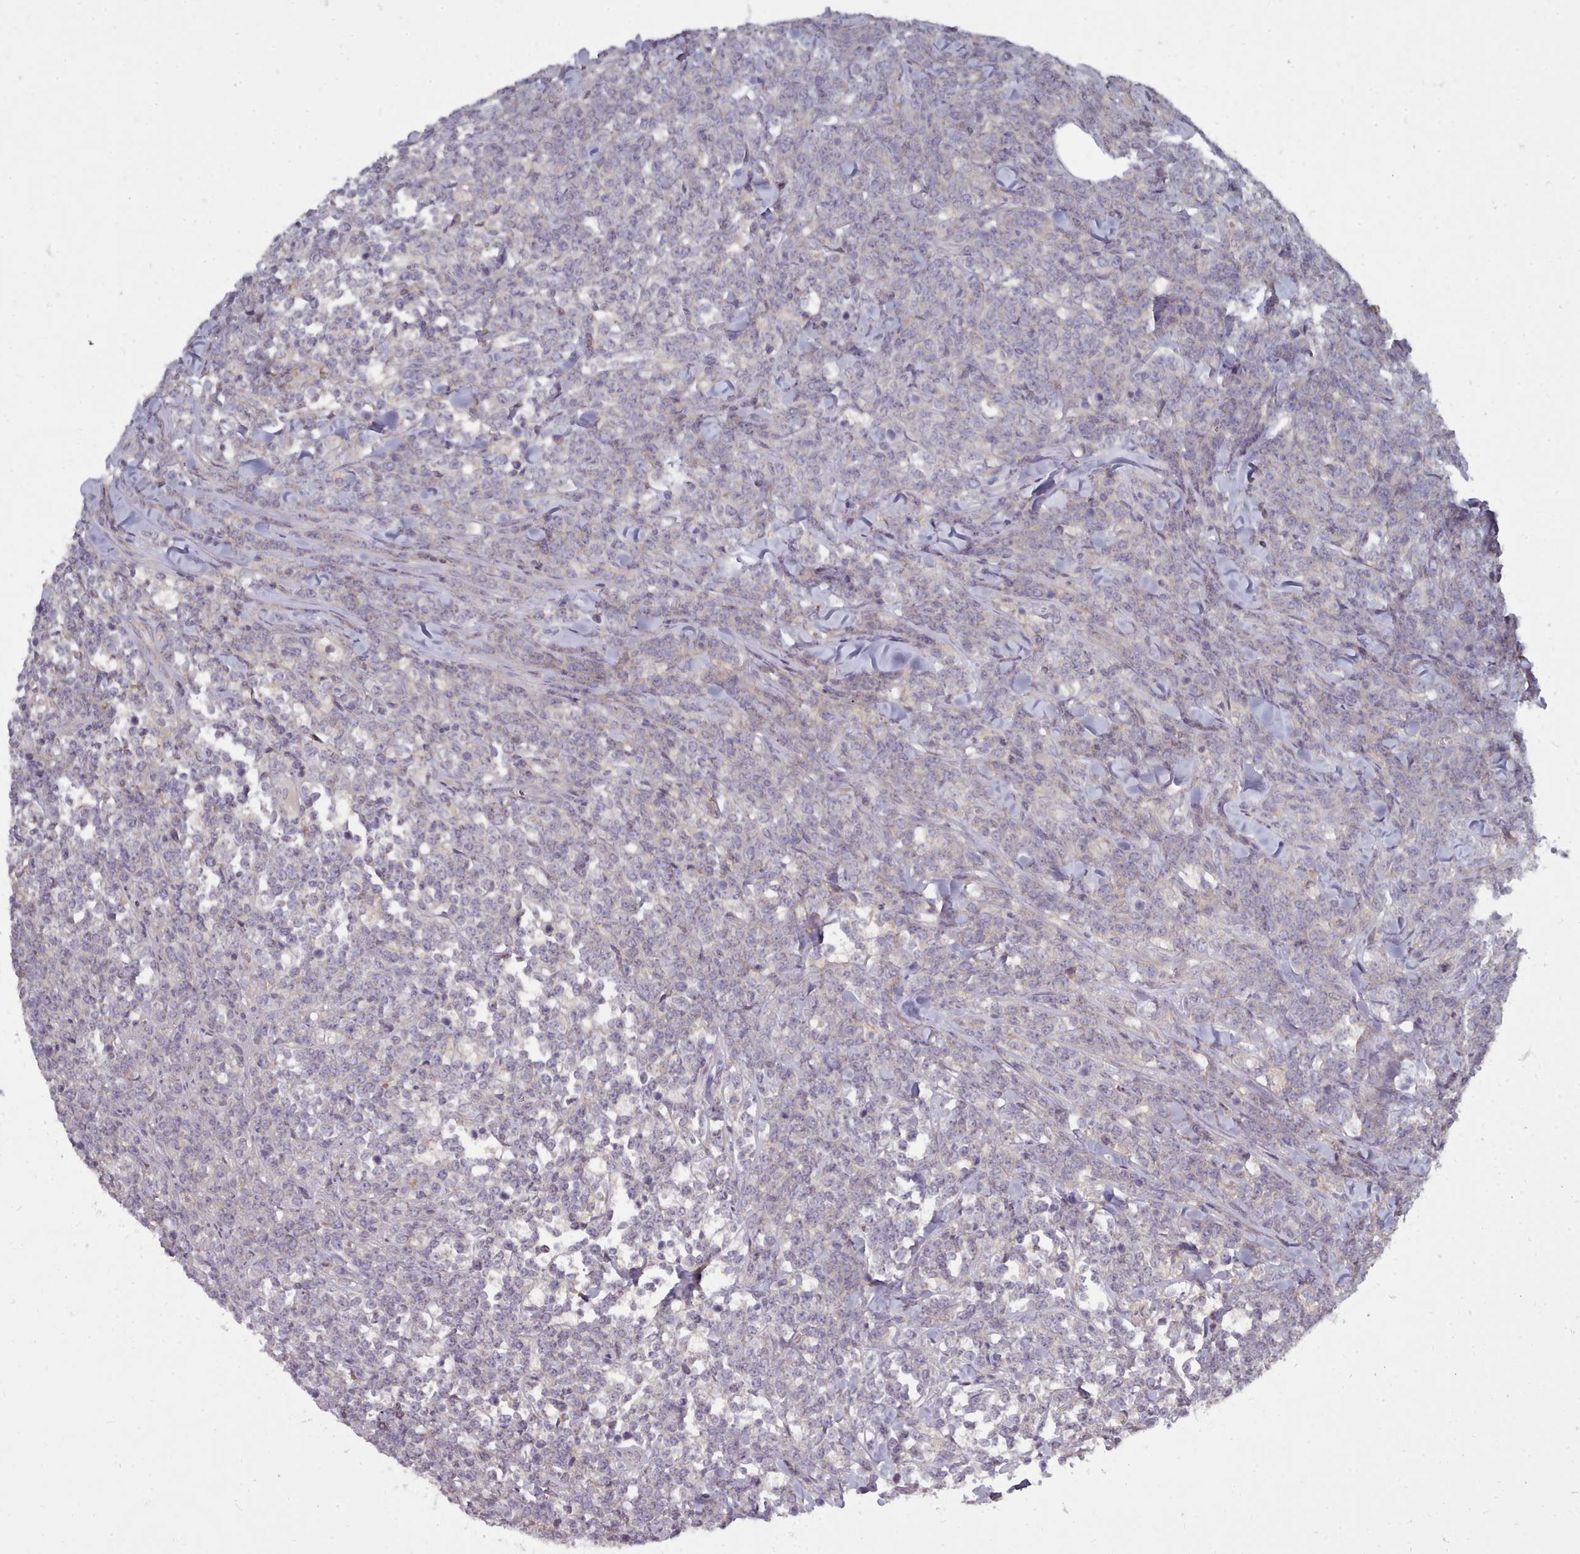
{"staining": {"intensity": "negative", "quantity": "none", "location": "none"}, "tissue": "lymphoma", "cell_type": "Tumor cells", "image_type": "cancer", "snomed": [{"axis": "morphology", "description": "Malignant lymphoma, non-Hodgkin's type, High grade"}, {"axis": "topography", "description": "Small intestine"}], "caption": "The histopathology image demonstrates no significant positivity in tumor cells of high-grade malignant lymphoma, non-Hodgkin's type. (Brightfield microscopy of DAB (3,3'-diaminobenzidine) immunohistochemistry at high magnification).", "gene": "ACKR3", "patient": {"sex": "male", "age": 8}}